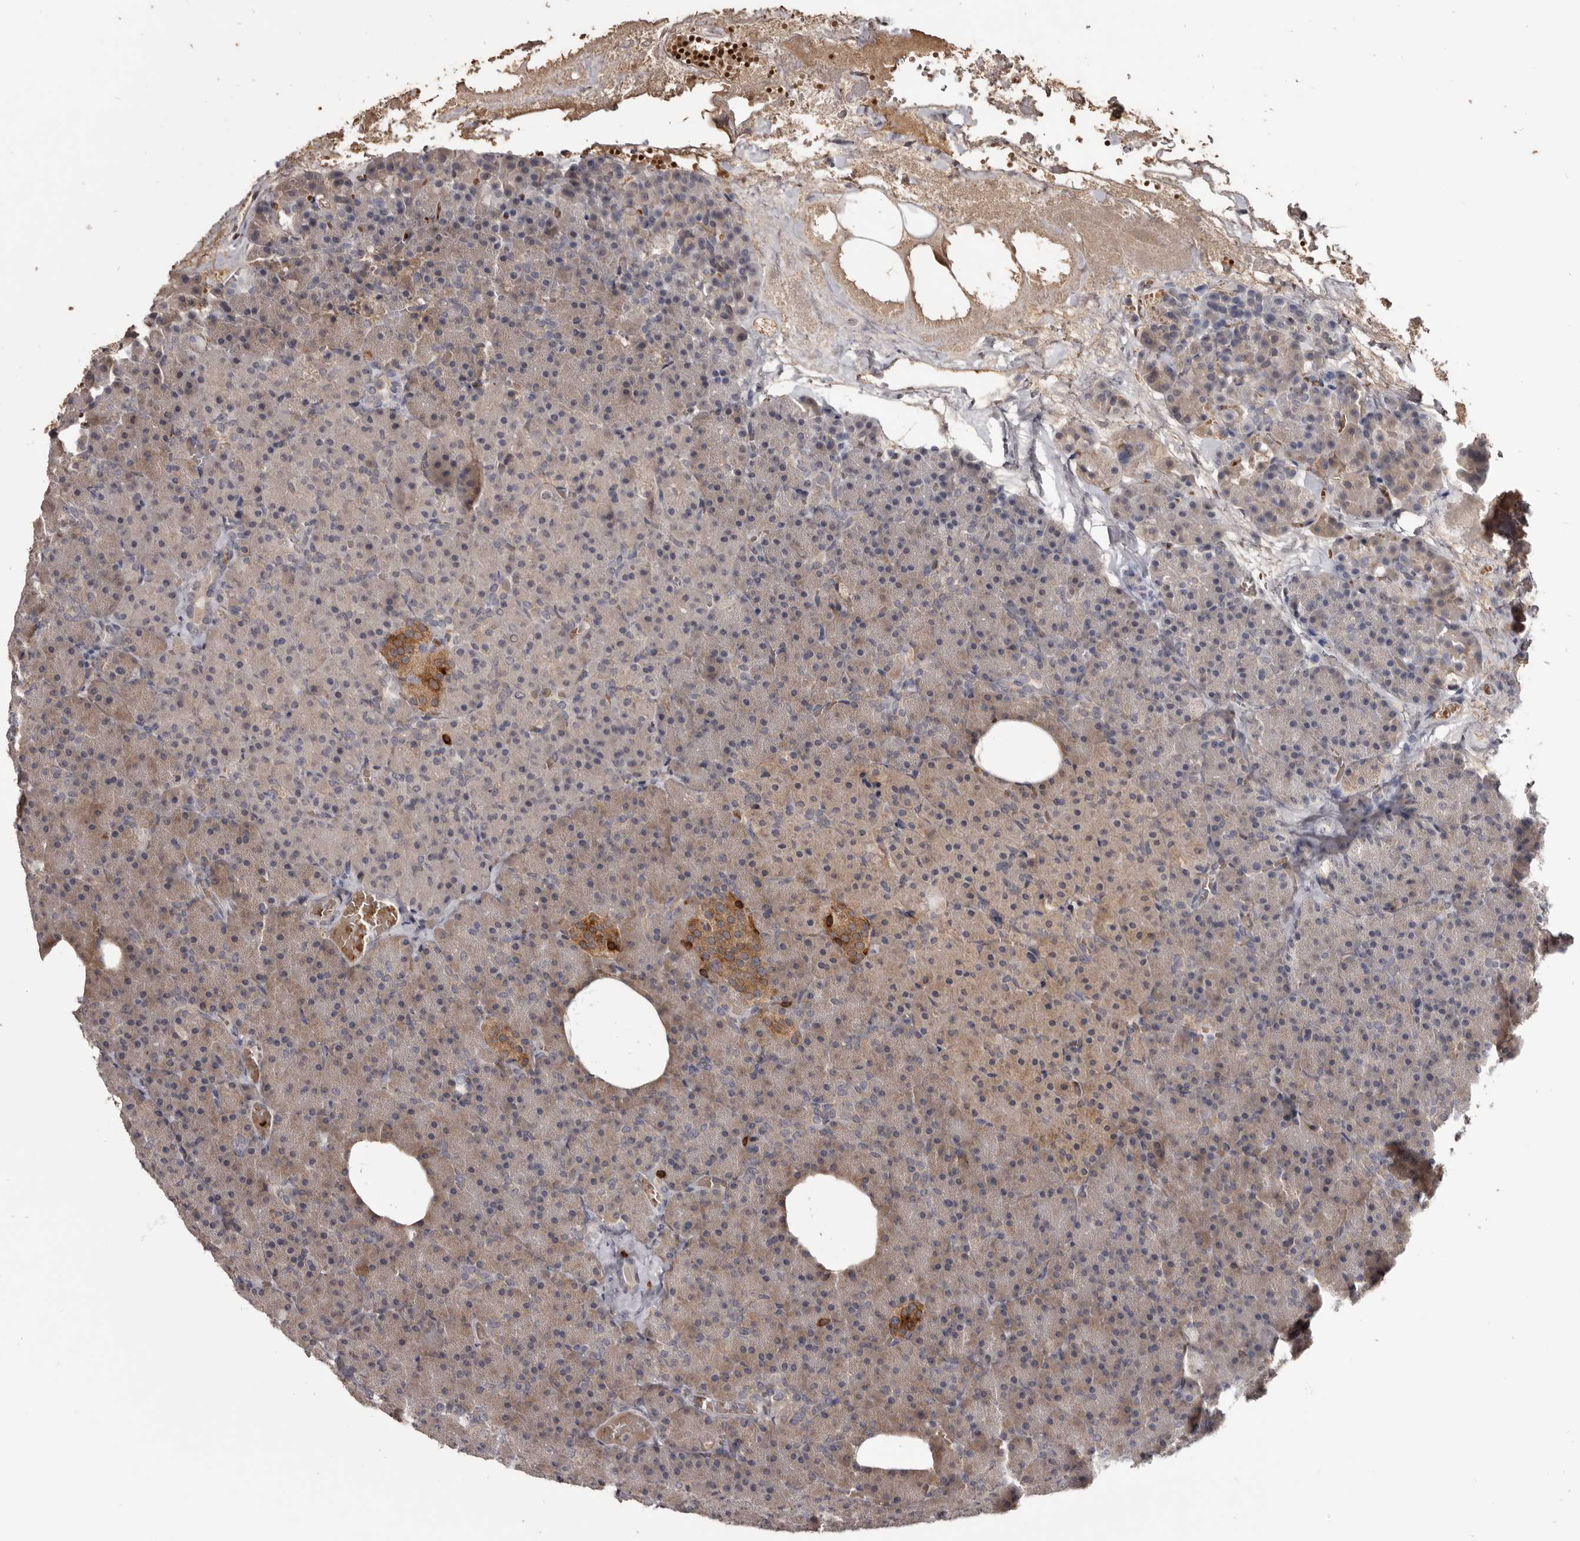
{"staining": {"intensity": "weak", "quantity": "<25%", "location": "cytoplasmic/membranous"}, "tissue": "pancreas", "cell_type": "Exocrine glandular cells", "image_type": "normal", "snomed": [{"axis": "morphology", "description": "Normal tissue, NOS"}, {"axis": "morphology", "description": "Carcinoid, malignant, NOS"}, {"axis": "topography", "description": "Pancreas"}], "caption": "High power microscopy photomicrograph of an IHC micrograph of unremarkable pancreas, revealing no significant staining in exocrine glandular cells.", "gene": "NENF", "patient": {"sex": "female", "age": 35}}